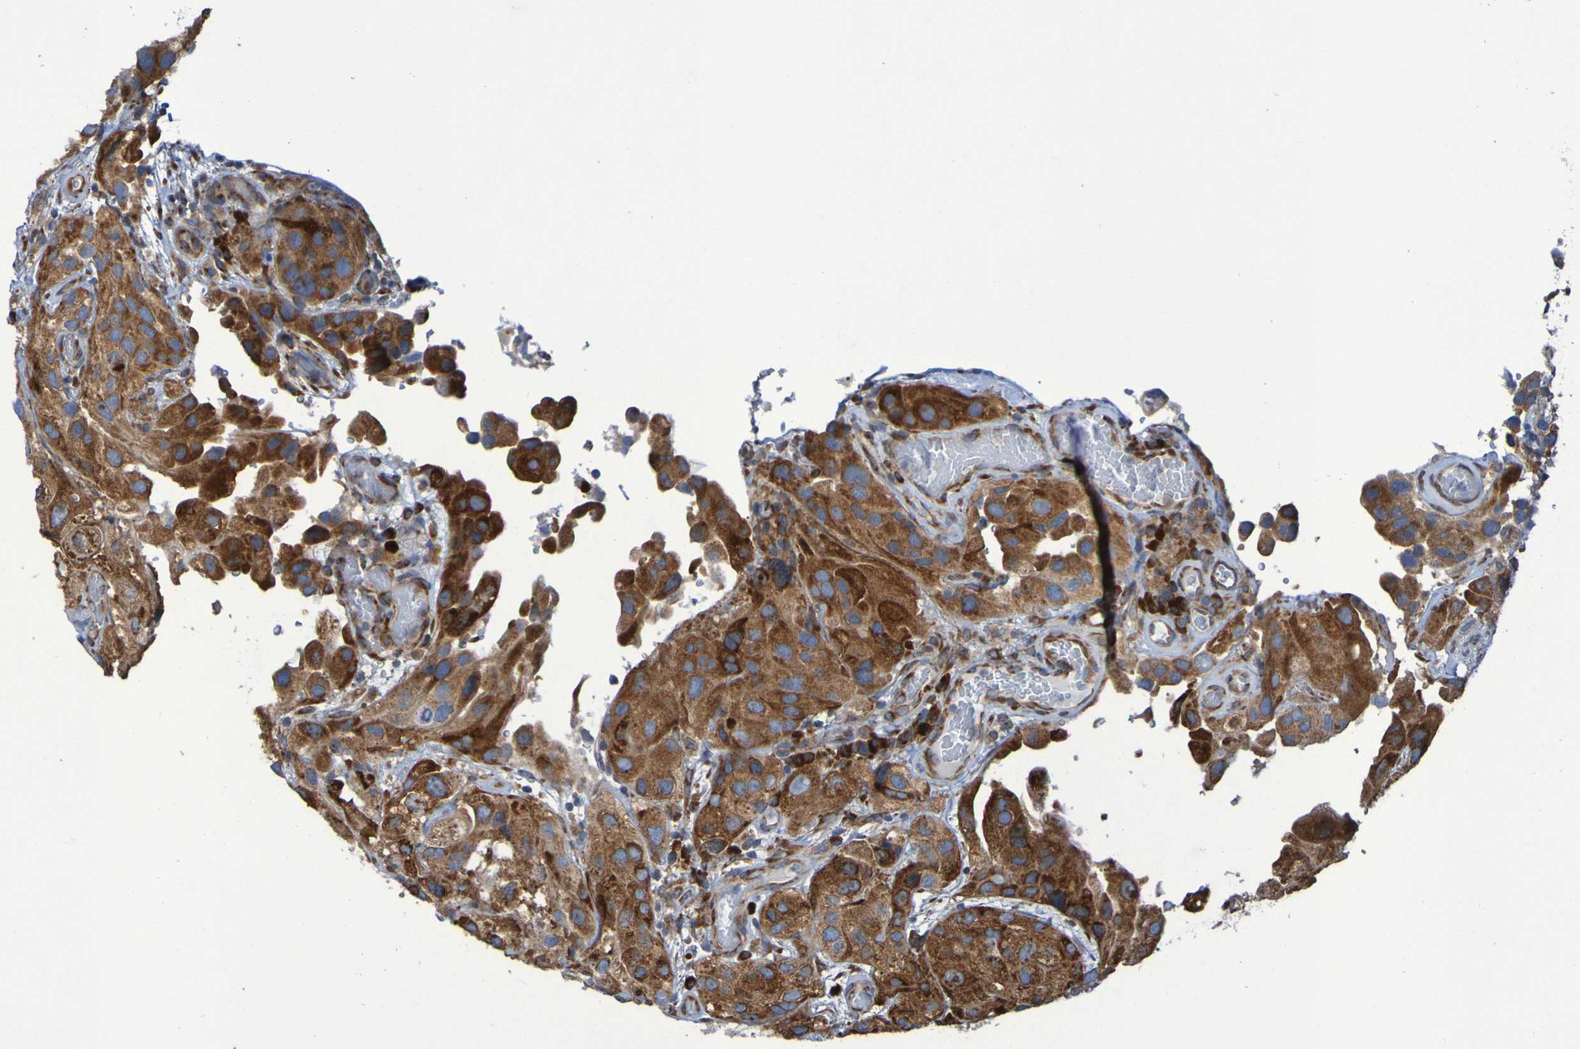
{"staining": {"intensity": "strong", "quantity": ">75%", "location": "cytoplasmic/membranous"}, "tissue": "urothelial cancer", "cell_type": "Tumor cells", "image_type": "cancer", "snomed": [{"axis": "morphology", "description": "Urothelial carcinoma, High grade"}, {"axis": "topography", "description": "Urinary bladder"}], "caption": "Immunohistochemistry (IHC) of high-grade urothelial carcinoma reveals high levels of strong cytoplasmic/membranous expression in about >75% of tumor cells. (IHC, brightfield microscopy, high magnification).", "gene": "FKBP3", "patient": {"sex": "female", "age": 64}}